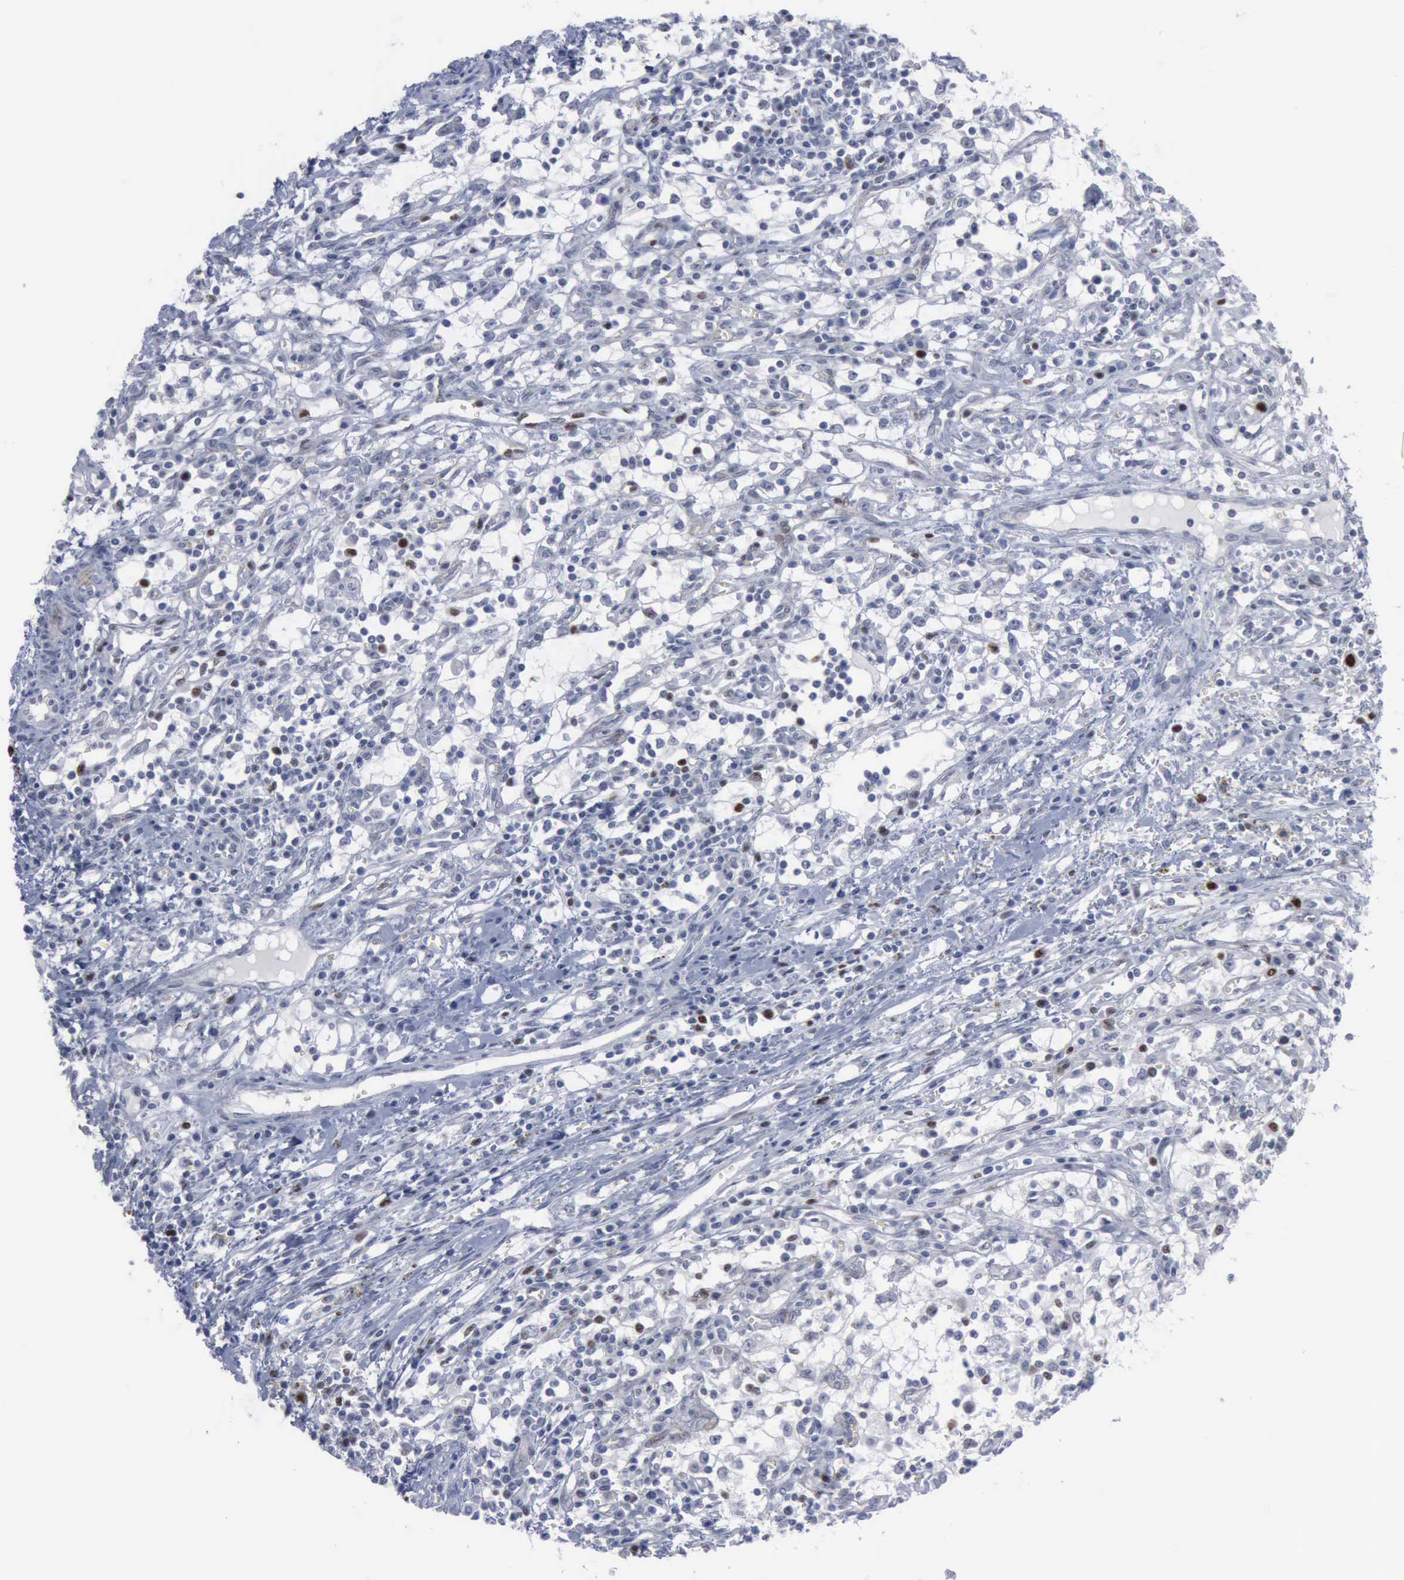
{"staining": {"intensity": "strong", "quantity": "<25%", "location": "nuclear"}, "tissue": "renal cancer", "cell_type": "Tumor cells", "image_type": "cancer", "snomed": [{"axis": "morphology", "description": "Adenocarcinoma, NOS"}, {"axis": "topography", "description": "Kidney"}], "caption": "Immunohistochemistry (DAB (3,3'-diaminobenzidine)) staining of renal cancer (adenocarcinoma) demonstrates strong nuclear protein positivity in about <25% of tumor cells.", "gene": "MCM5", "patient": {"sex": "male", "age": 82}}